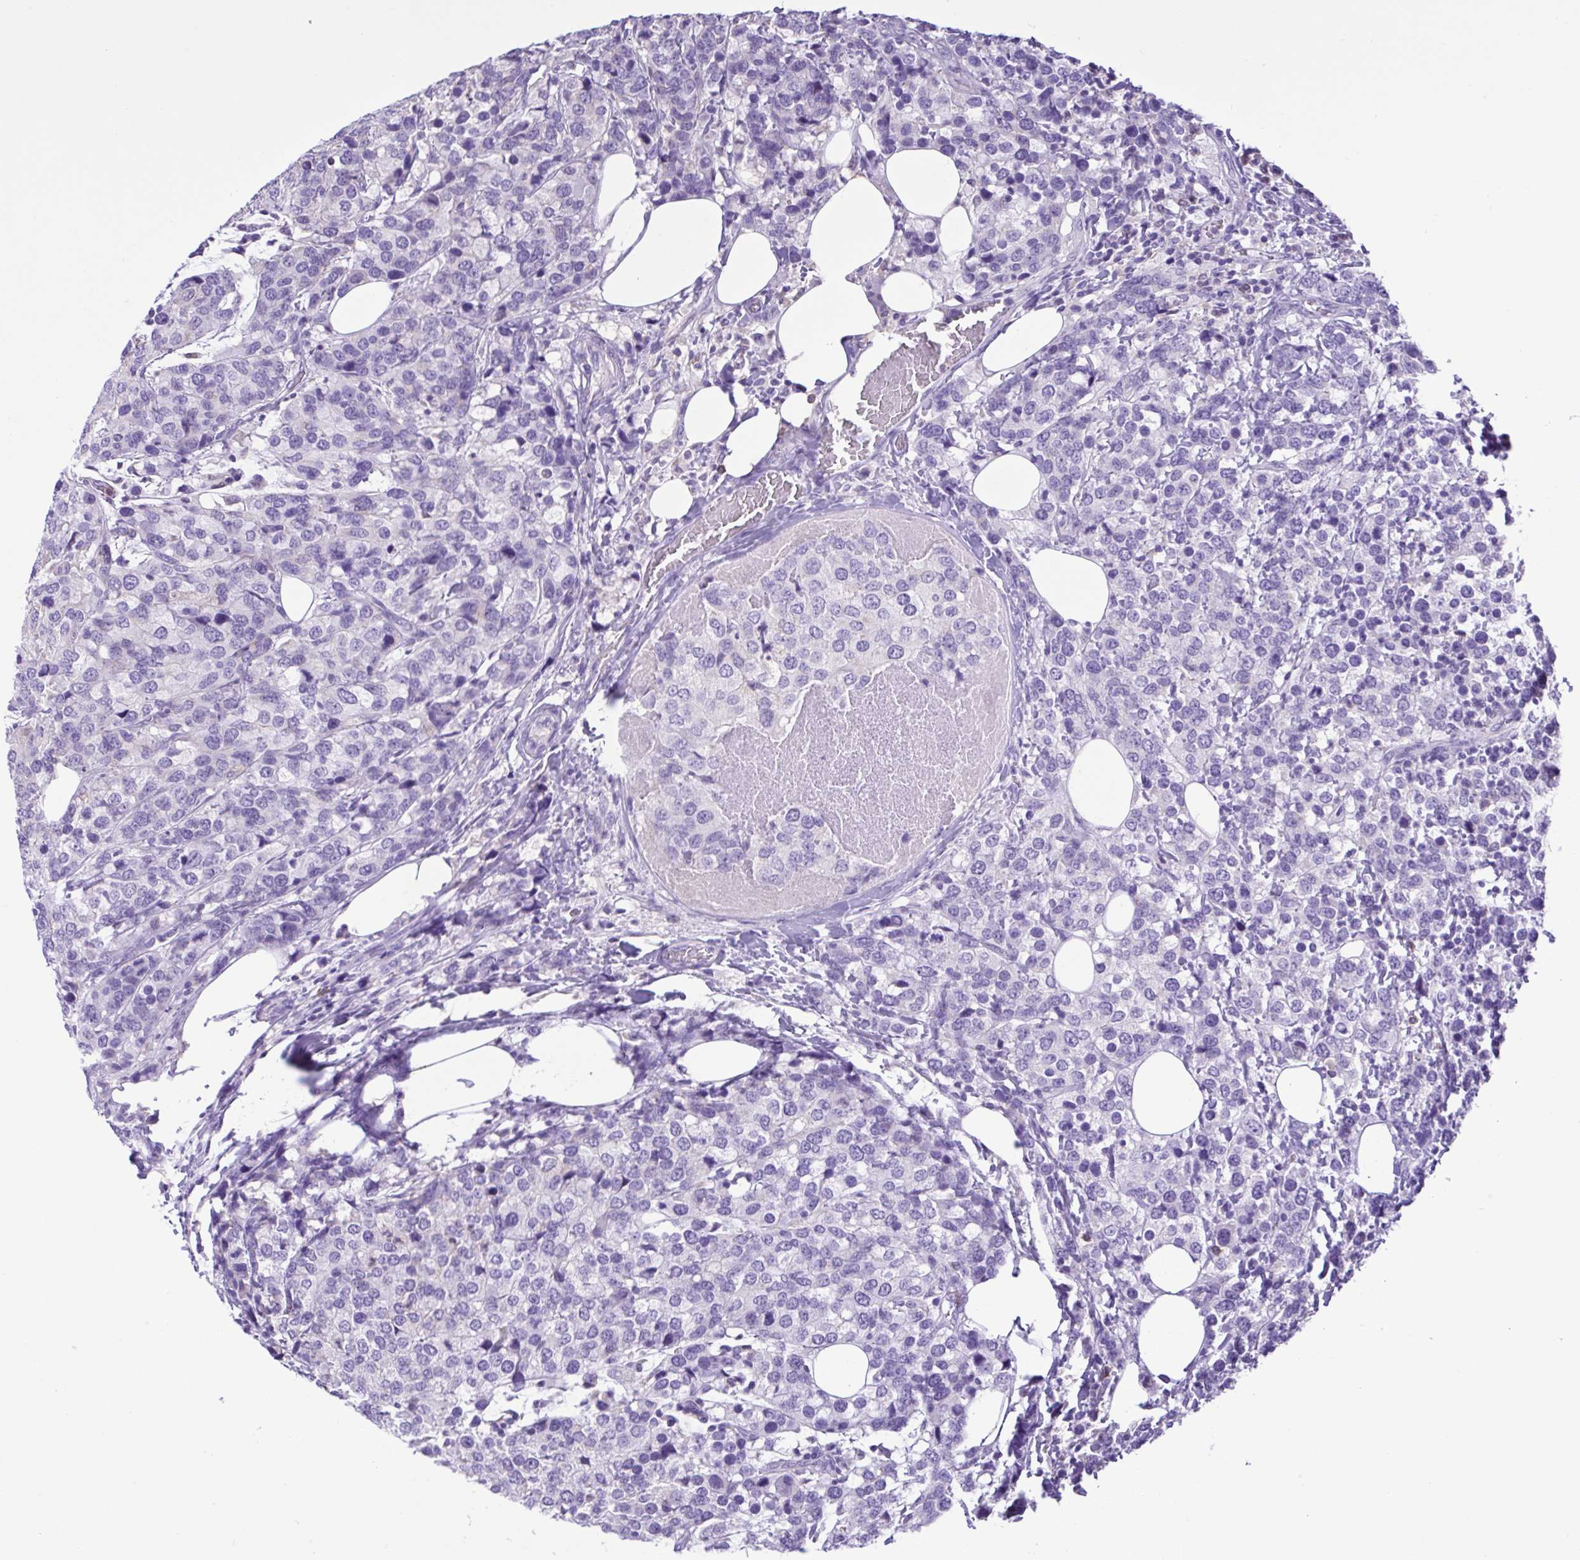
{"staining": {"intensity": "negative", "quantity": "none", "location": "none"}, "tissue": "breast cancer", "cell_type": "Tumor cells", "image_type": "cancer", "snomed": [{"axis": "morphology", "description": "Lobular carcinoma"}, {"axis": "topography", "description": "Breast"}], "caption": "Tumor cells are negative for protein expression in human lobular carcinoma (breast).", "gene": "CBY2", "patient": {"sex": "female", "age": 59}}